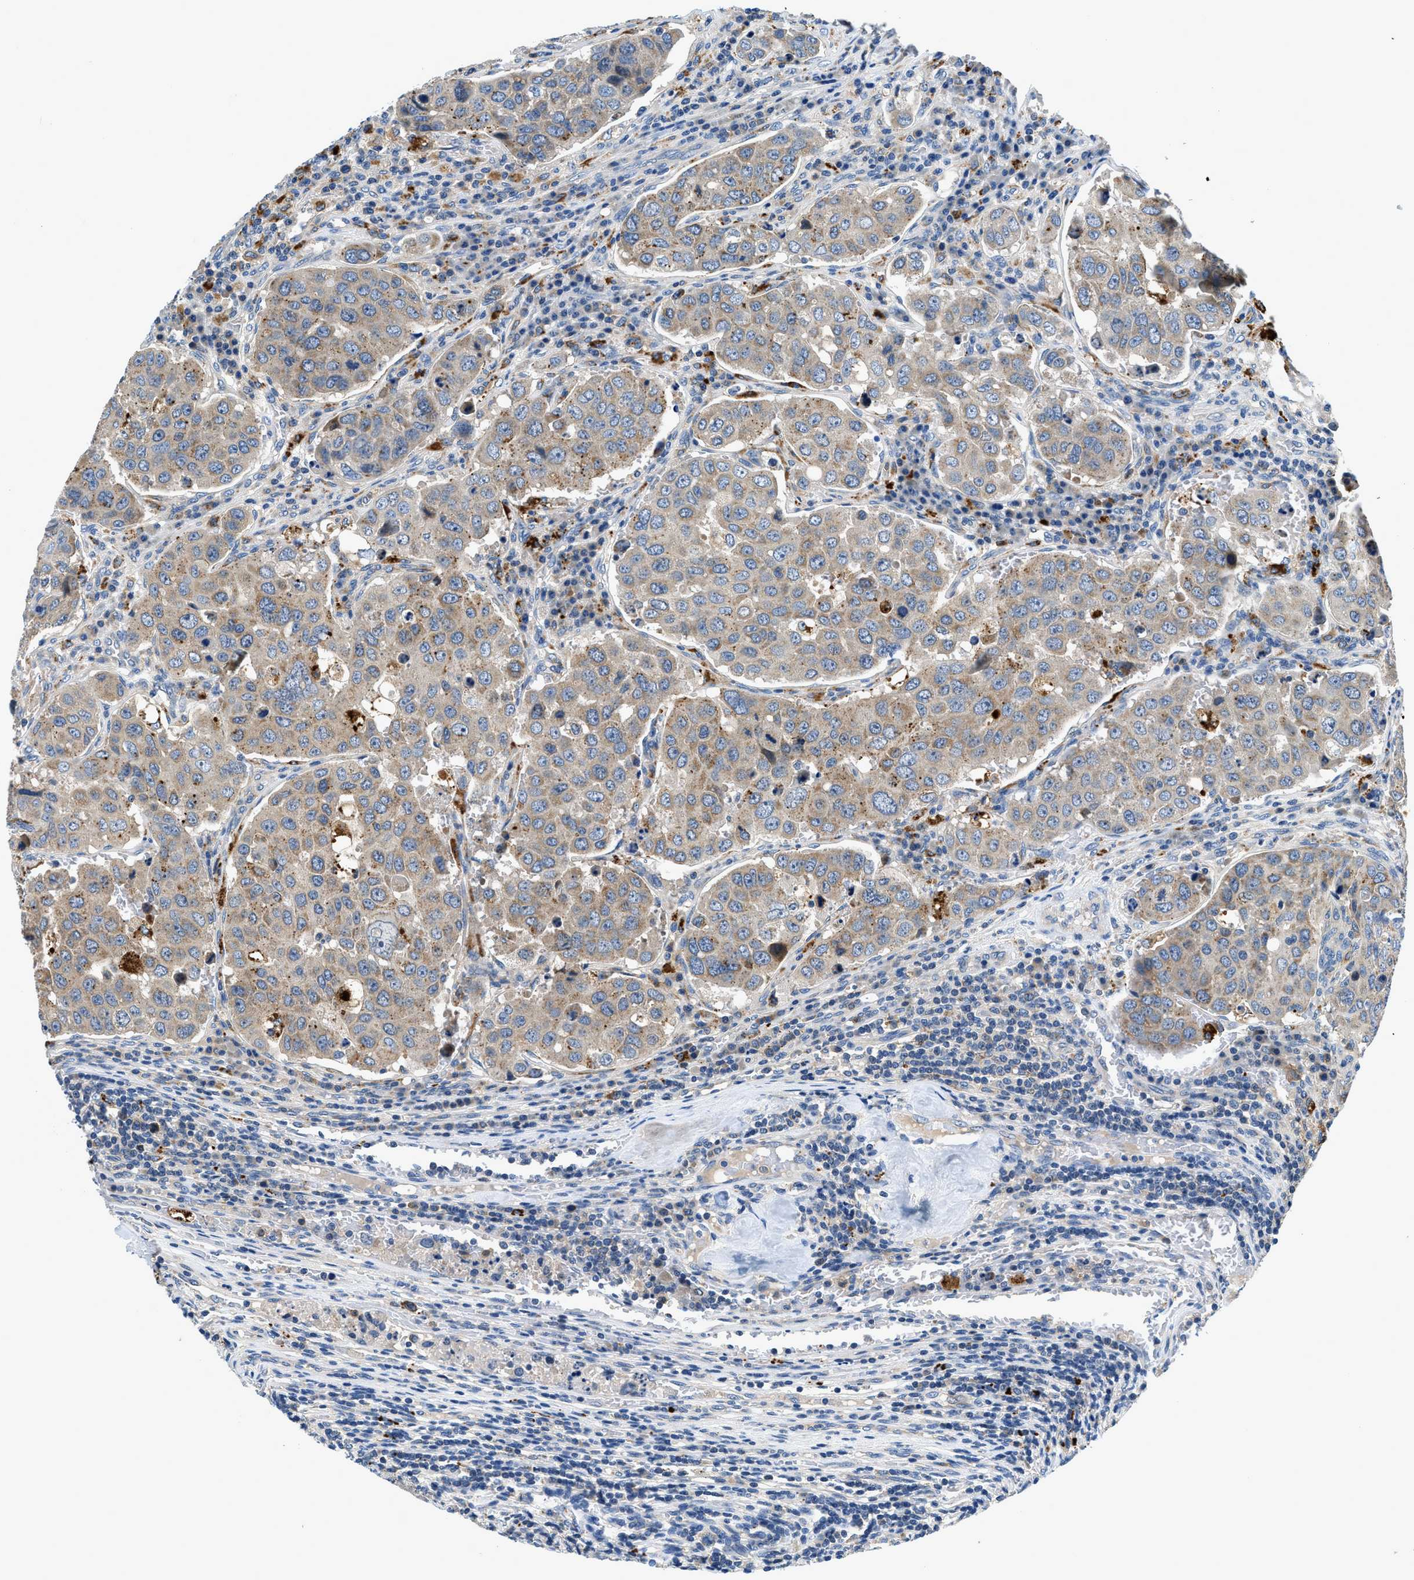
{"staining": {"intensity": "weak", "quantity": "25%-75%", "location": "cytoplasmic/membranous"}, "tissue": "urothelial cancer", "cell_type": "Tumor cells", "image_type": "cancer", "snomed": [{"axis": "morphology", "description": "Urothelial carcinoma, High grade"}, {"axis": "topography", "description": "Lymph node"}, {"axis": "topography", "description": "Urinary bladder"}], "caption": "Weak cytoplasmic/membranous protein positivity is appreciated in about 25%-75% of tumor cells in high-grade urothelial carcinoma.", "gene": "ADGRE3", "patient": {"sex": "male", "age": 51}}